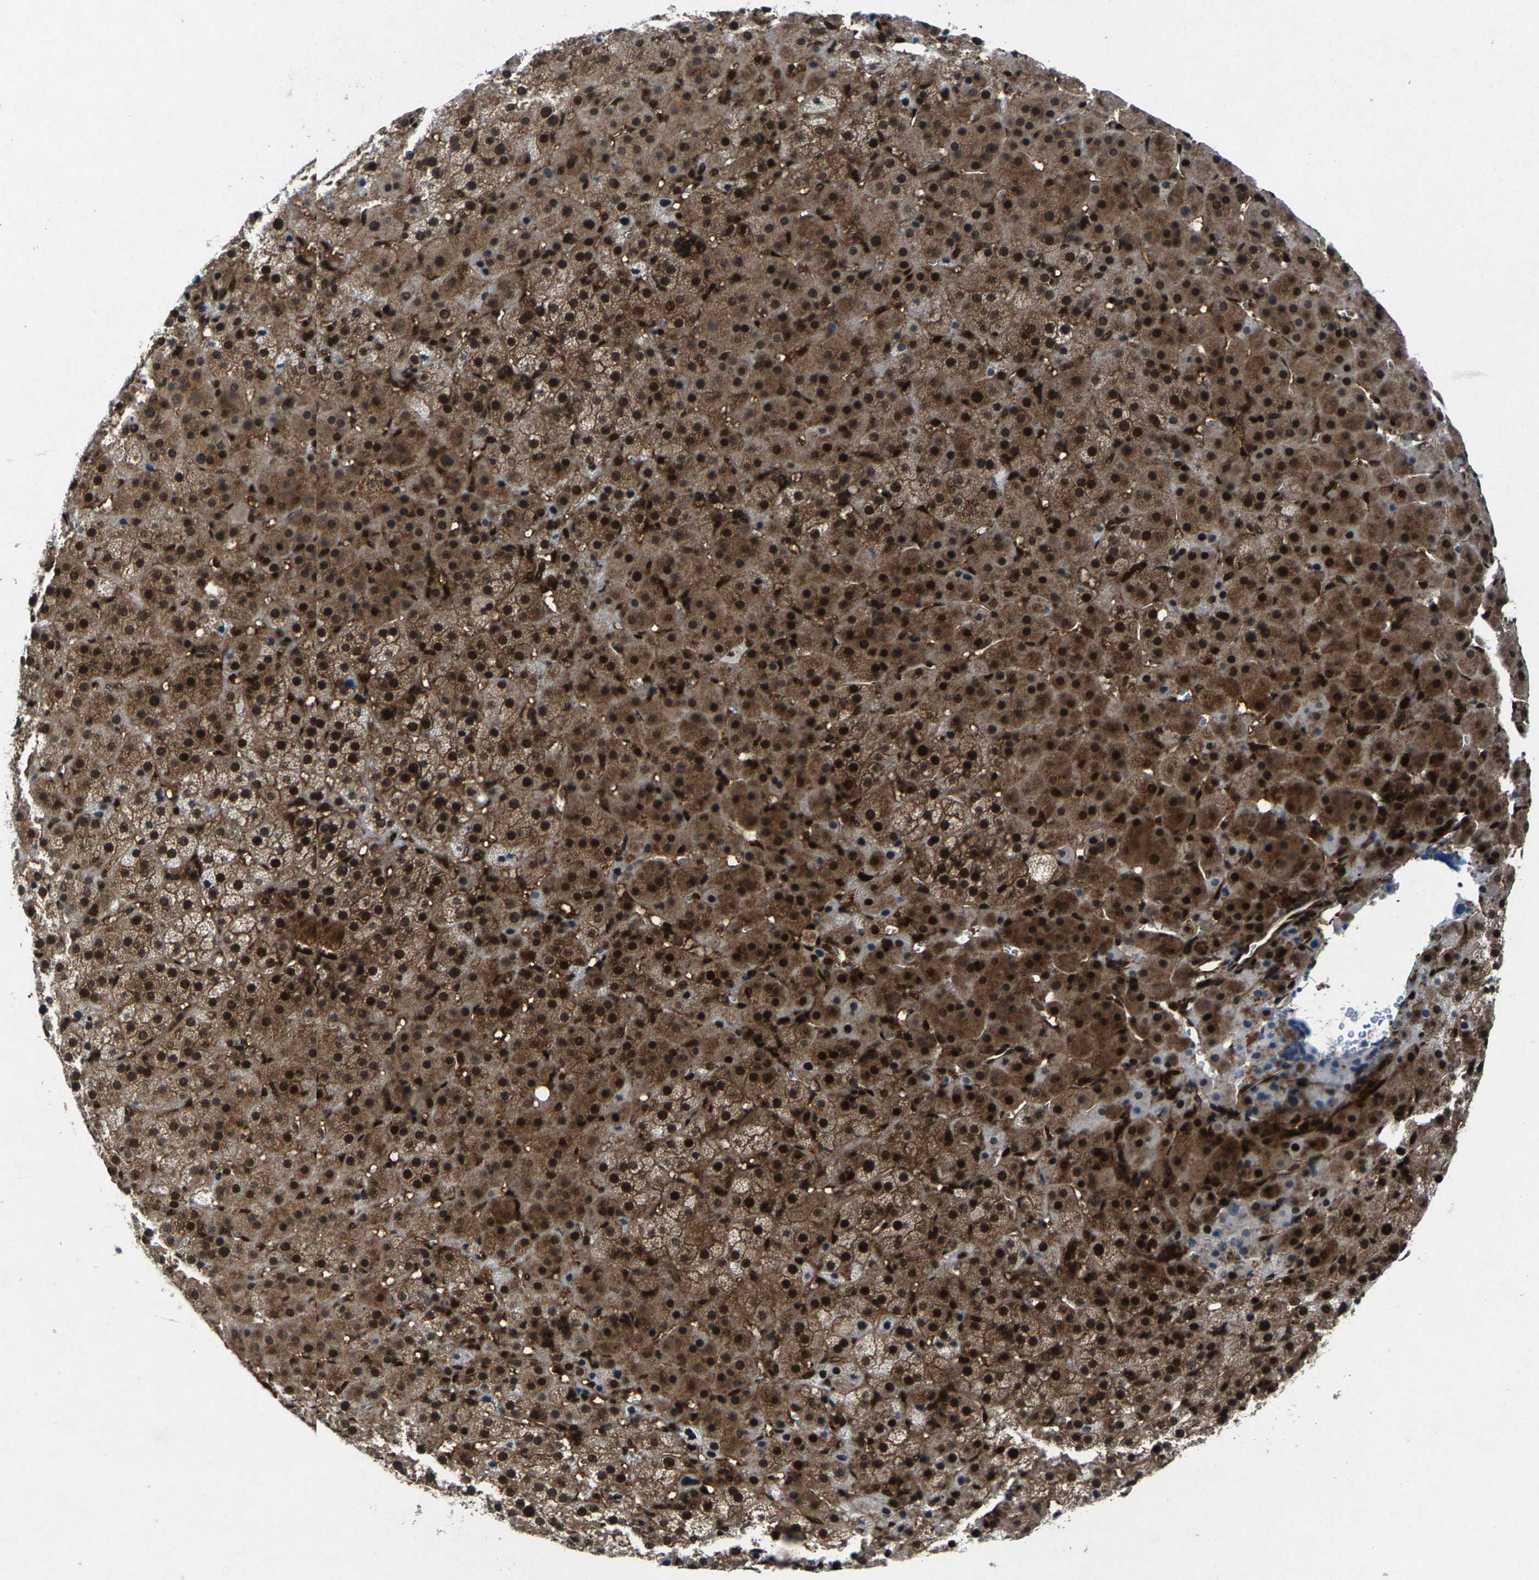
{"staining": {"intensity": "strong", "quantity": ">75%", "location": "cytoplasmic/membranous,nuclear"}, "tissue": "adrenal gland", "cell_type": "Glandular cells", "image_type": "normal", "snomed": [{"axis": "morphology", "description": "Normal tissue, NOS"}, {"axis": "topography", "description": "Adrenal gland"}], "caption": "Adrenal gland stained with a brown dye displays strong cytoplasmic/membranous,nuclear positive positivity in approximately >75% of glandular cells.", "gene": "ATXN3", "patient": {"sex": "female", "age": 57}}